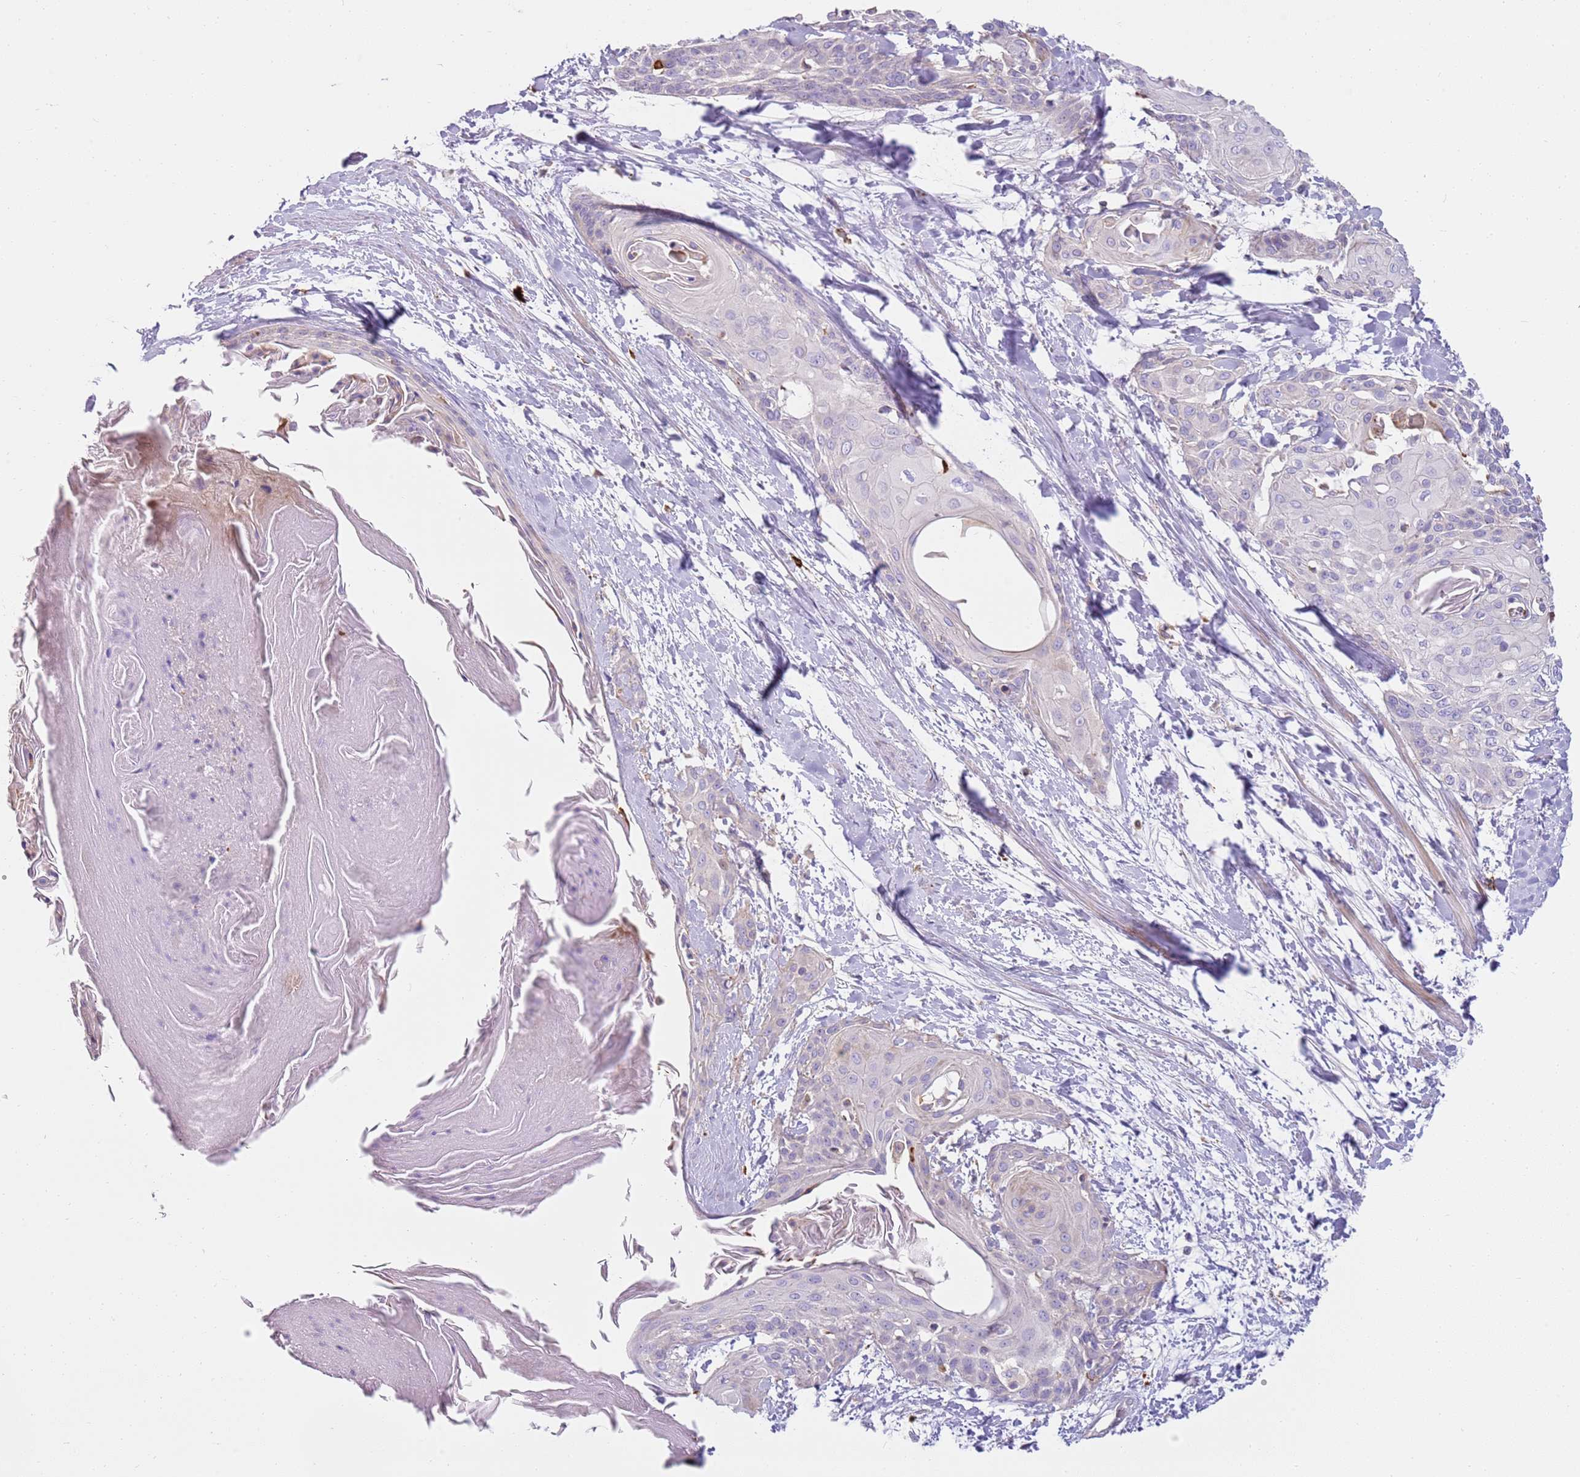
{"staining": {"intensity": "negative", "quantity": "none", "location": "none"}, "tissue": "cervical cancer", "cell_type": "Tumor cells", "image_type": "cancer", "snomed": [{"axis": "morphology", "description": "Squamous cell carcinoma, NOS"}, {"axis": "topography", "description": "Cervix"}], "caption": "Immunohistochemical staining of squamous cell carcinoma (cervical) demonstrates no significant positivity in tumor cells. (DAB (3,3'-diaminobenzidine) IHC with hematoxylin counter stain).", "gene": "FPR1", "patient": {"sex": "female", "age": 57}}